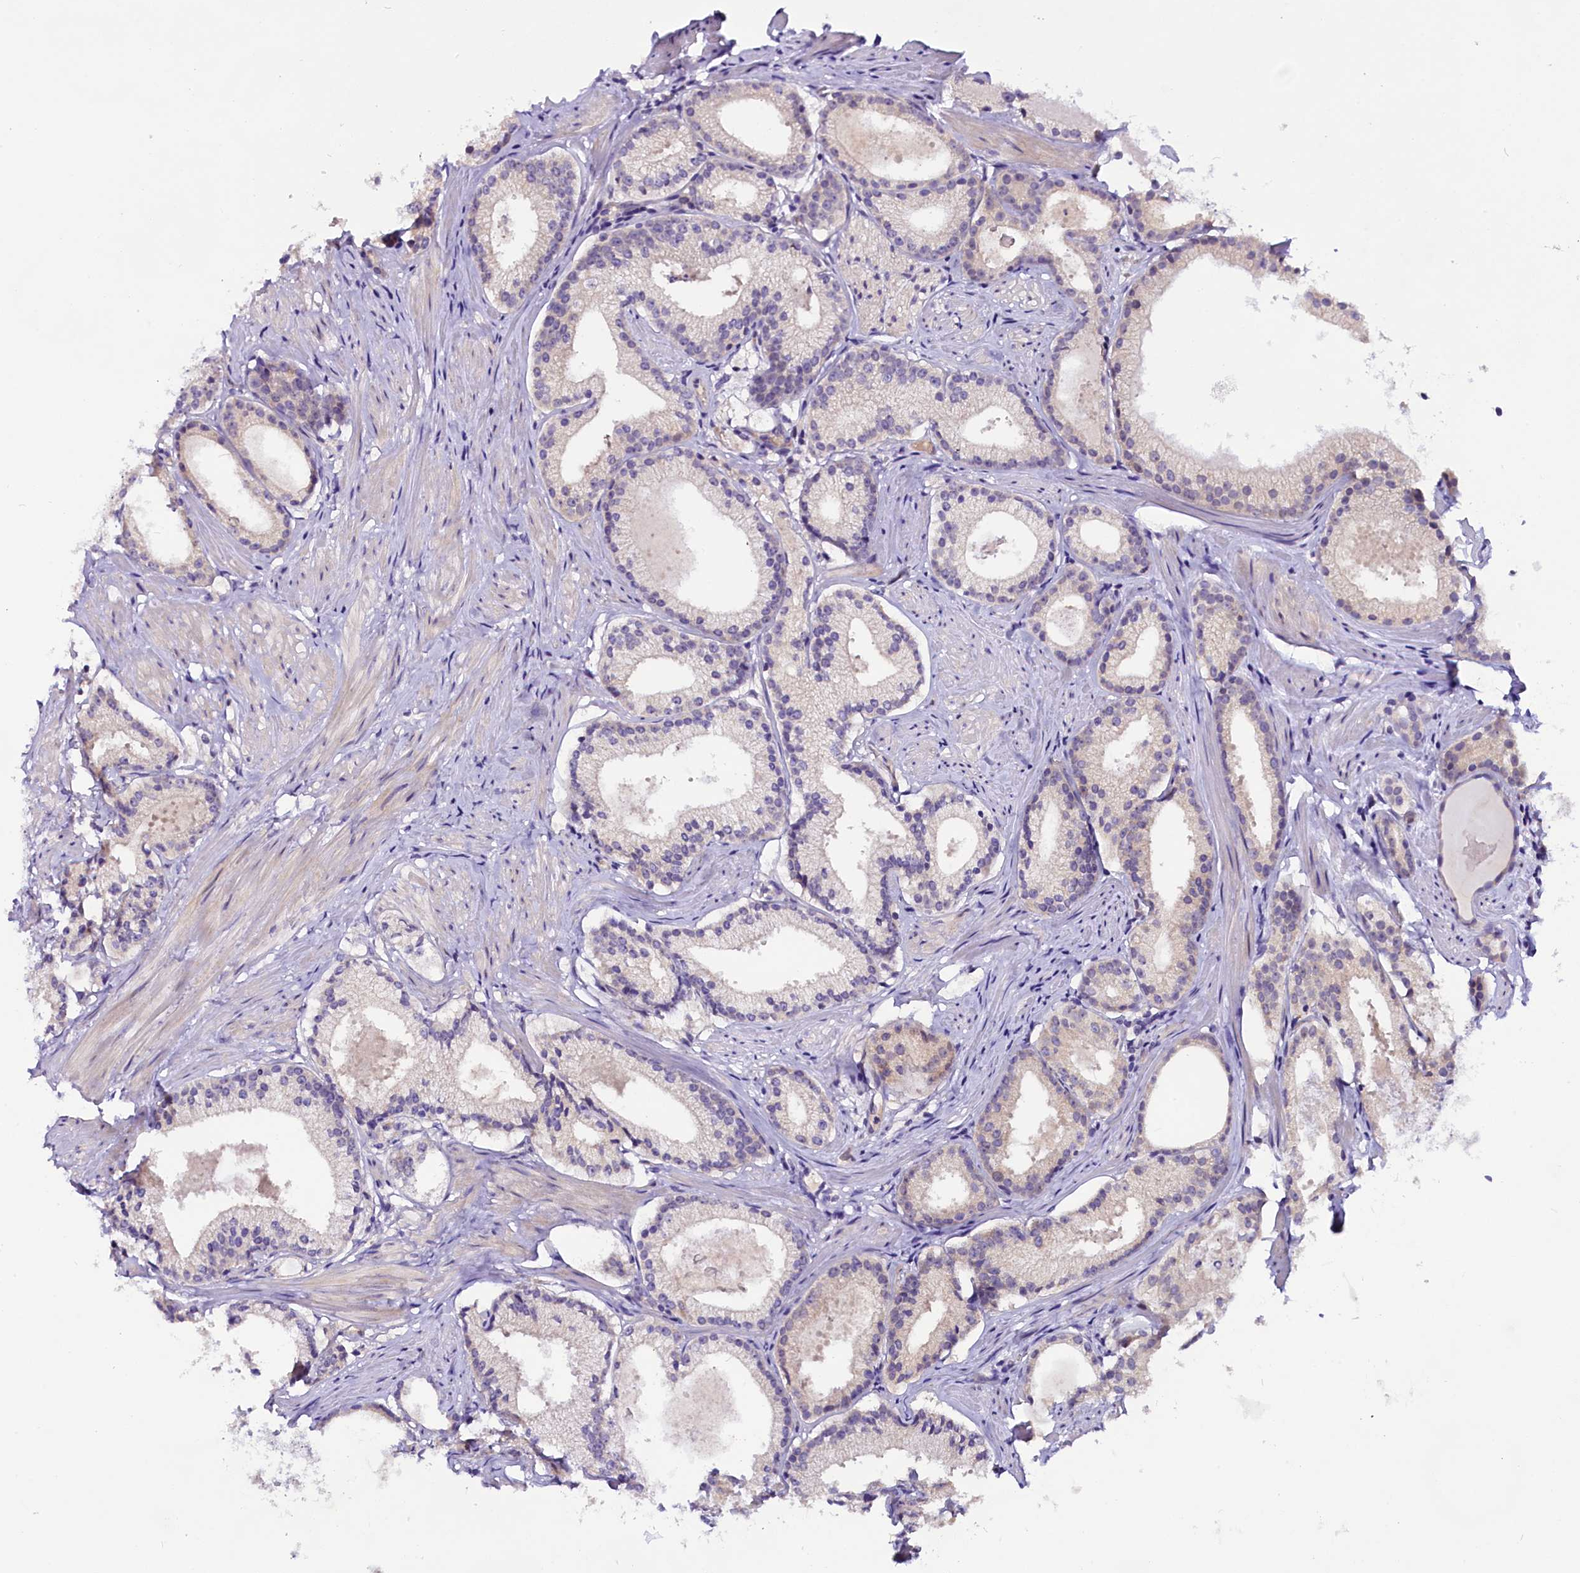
{"staining": {"intensity": "negative", "quantity": "none", "location": "none"}, "tissue": "prostate cancer", "cell_type": "Tumor cells", "image_type": "cancer", "snomed": [{"axis": "morphology", "description": "Adenocarcinoma, Low grade"}, {"axis": "topography", "description": "Prostate"}], "caption": "A photomicrograph of human prostate adenocarcinoma (low-grade) is negative for staining in tumor cells.", "gene": "C9orf40", "patient": {"sex": "male", "age": 57}}